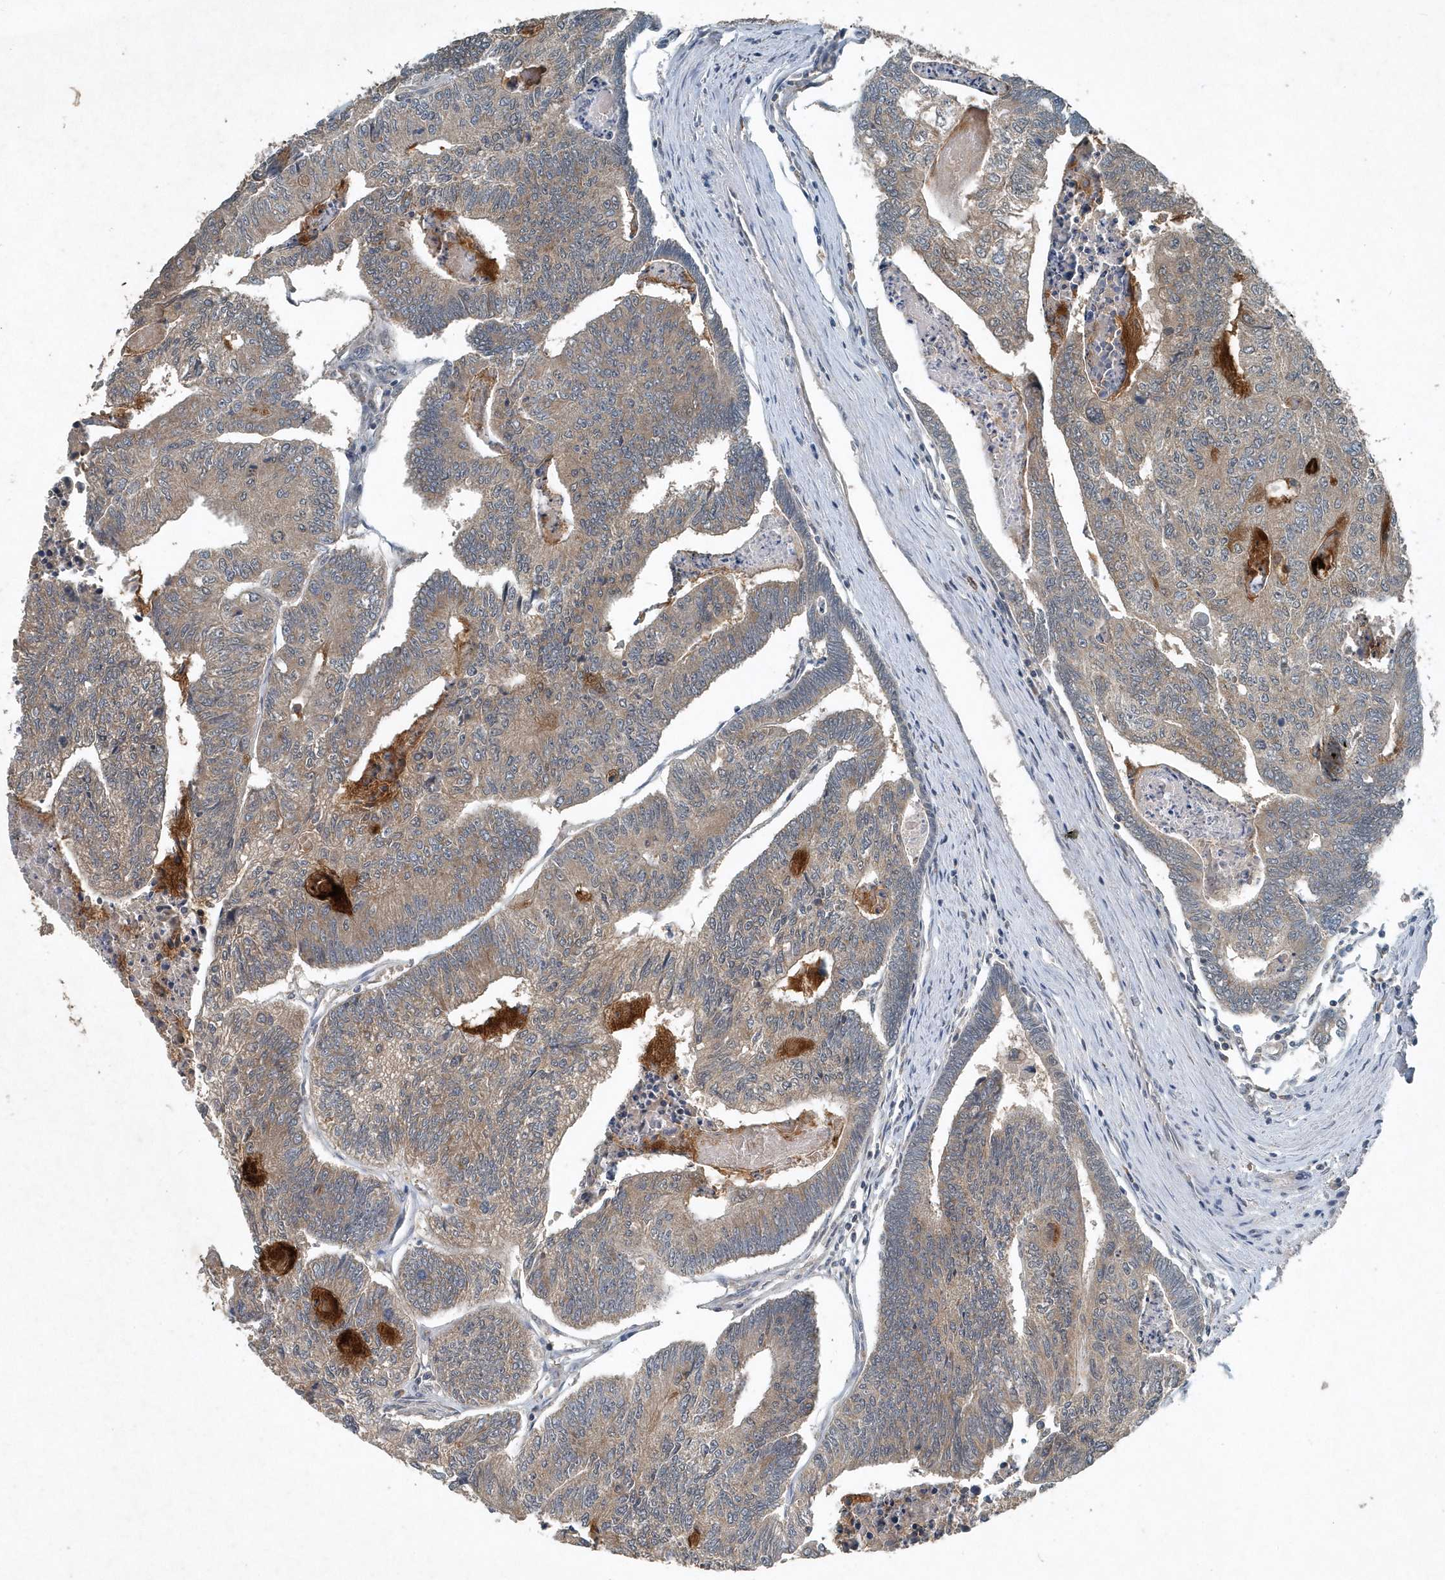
{"staining": {"intensity": "weak", "quantity": ">75%", "location": "cytoplasmic/membranous"}, "tissue": "colorectal cancer", "cell_type": "Tumor cells", "image_type": "cancer", "snomed": [{"axis": "morphology", "description": "Adenocarcinoma, NOS"}, {"axis": "topography", "description": "Colon"}], "caption": "The histopathology image displays staining of colorectal adenocarcinoma, revealing weak cytoplasmic/membranous protein positivity (brown color) within tumor cells. Nuclei are stained in blue.", "gene": "SCFD2", "patient": {"sex": "female", "age": 67}}